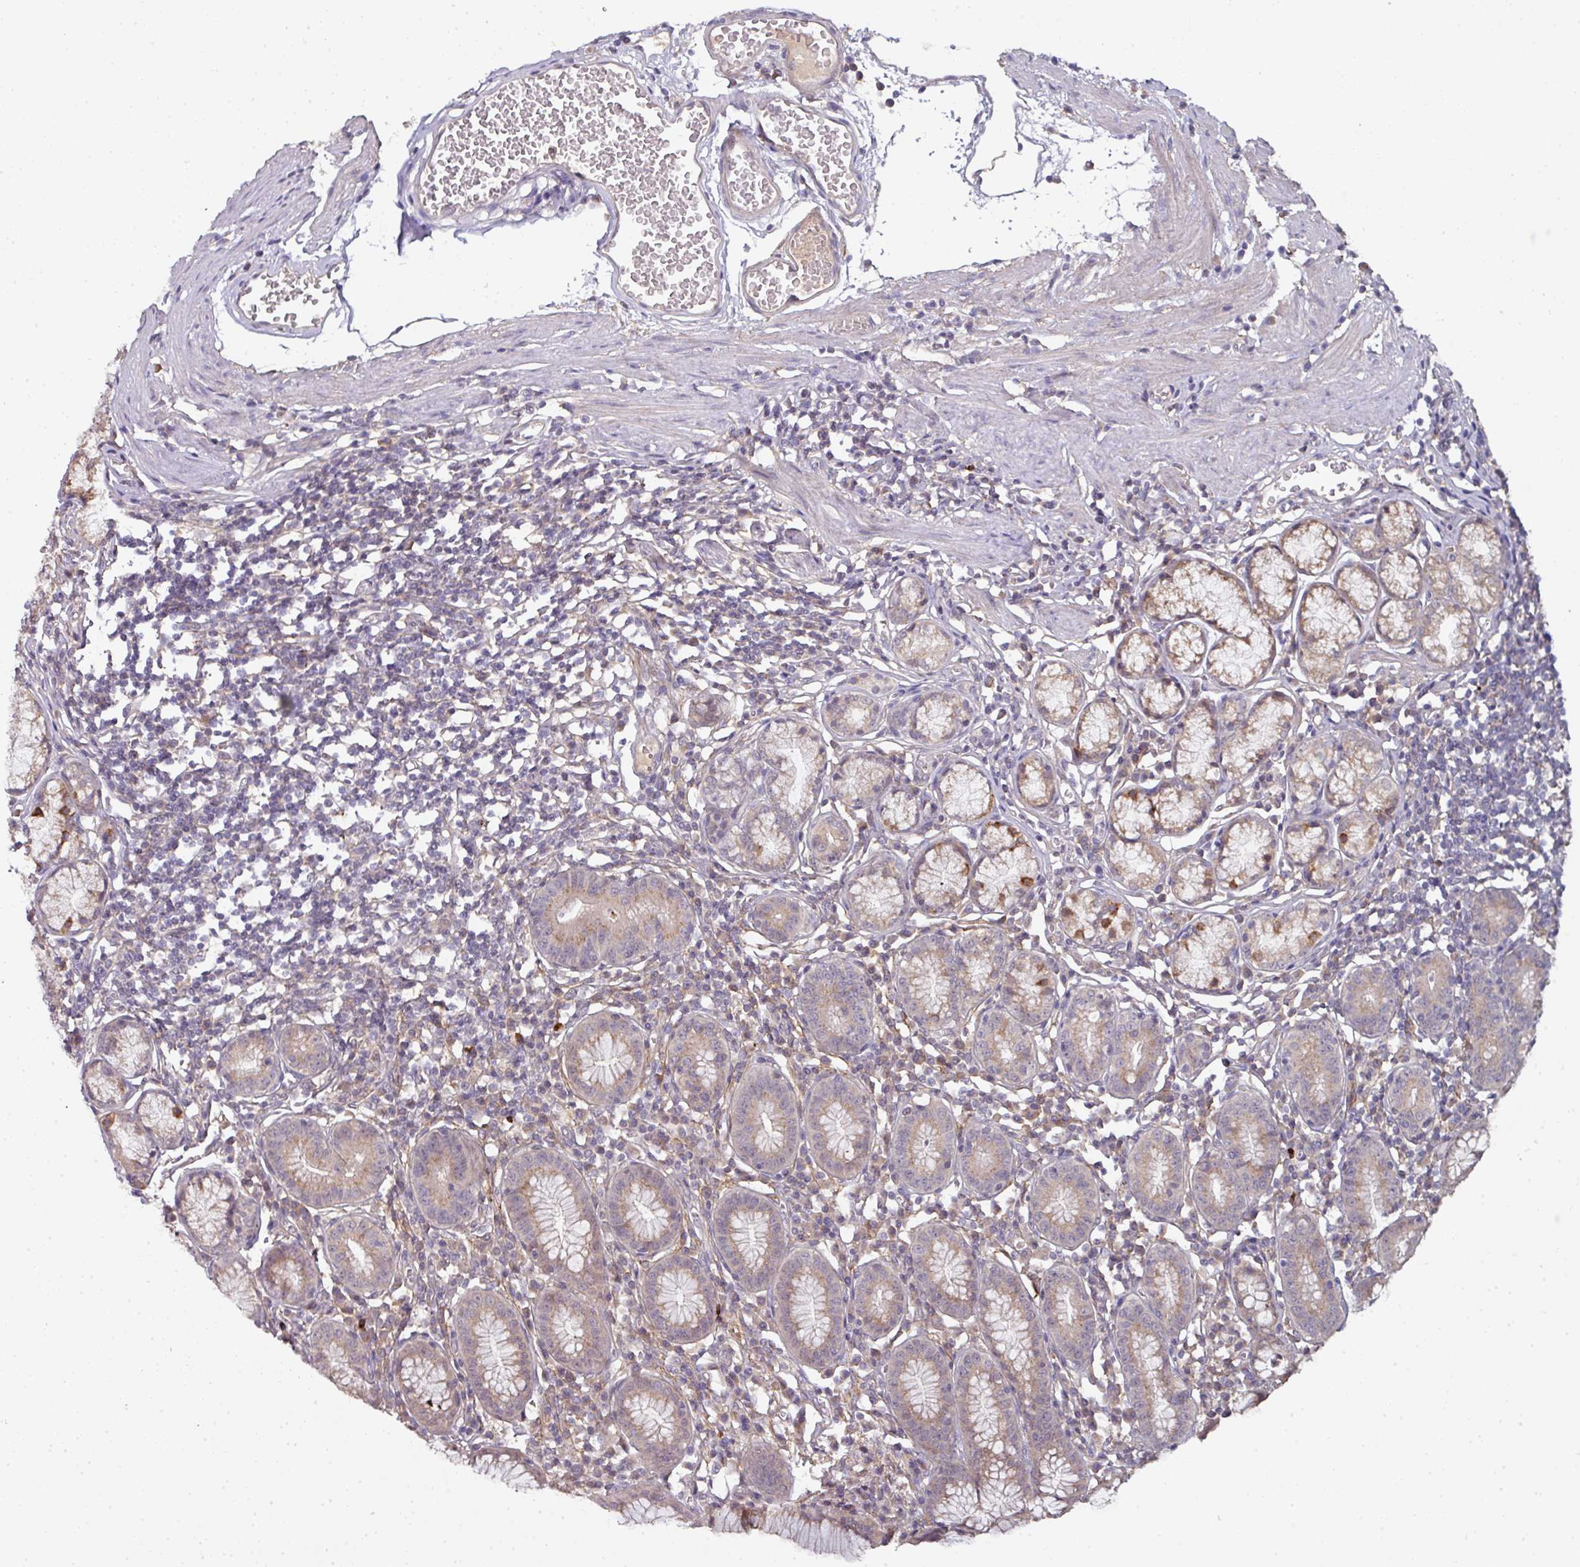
{"staining": {"intensity": "moderate", "quantity": ">75%", "location": "cytoplasmic/membranous"}, "tissue": "stomach", "cell_type": "Glandular cells", "image_type": "normal", "snomed": [{"axis": "morphology", "description": "Normal tissue, NOS"}, {"axis": "topography", "description": "Stomach"}], "caption": "High-power microscopy captured an immunohistochemistry photomicrograph of benign stomach, revealing moderate cytoplasmic/membranous staining in about >75% of glandular cells. (Brightfield microscopy of DAB IHC at high magnification).", "gene": "CTDSP2", "patient": {"sex": "male", "age": 55}}